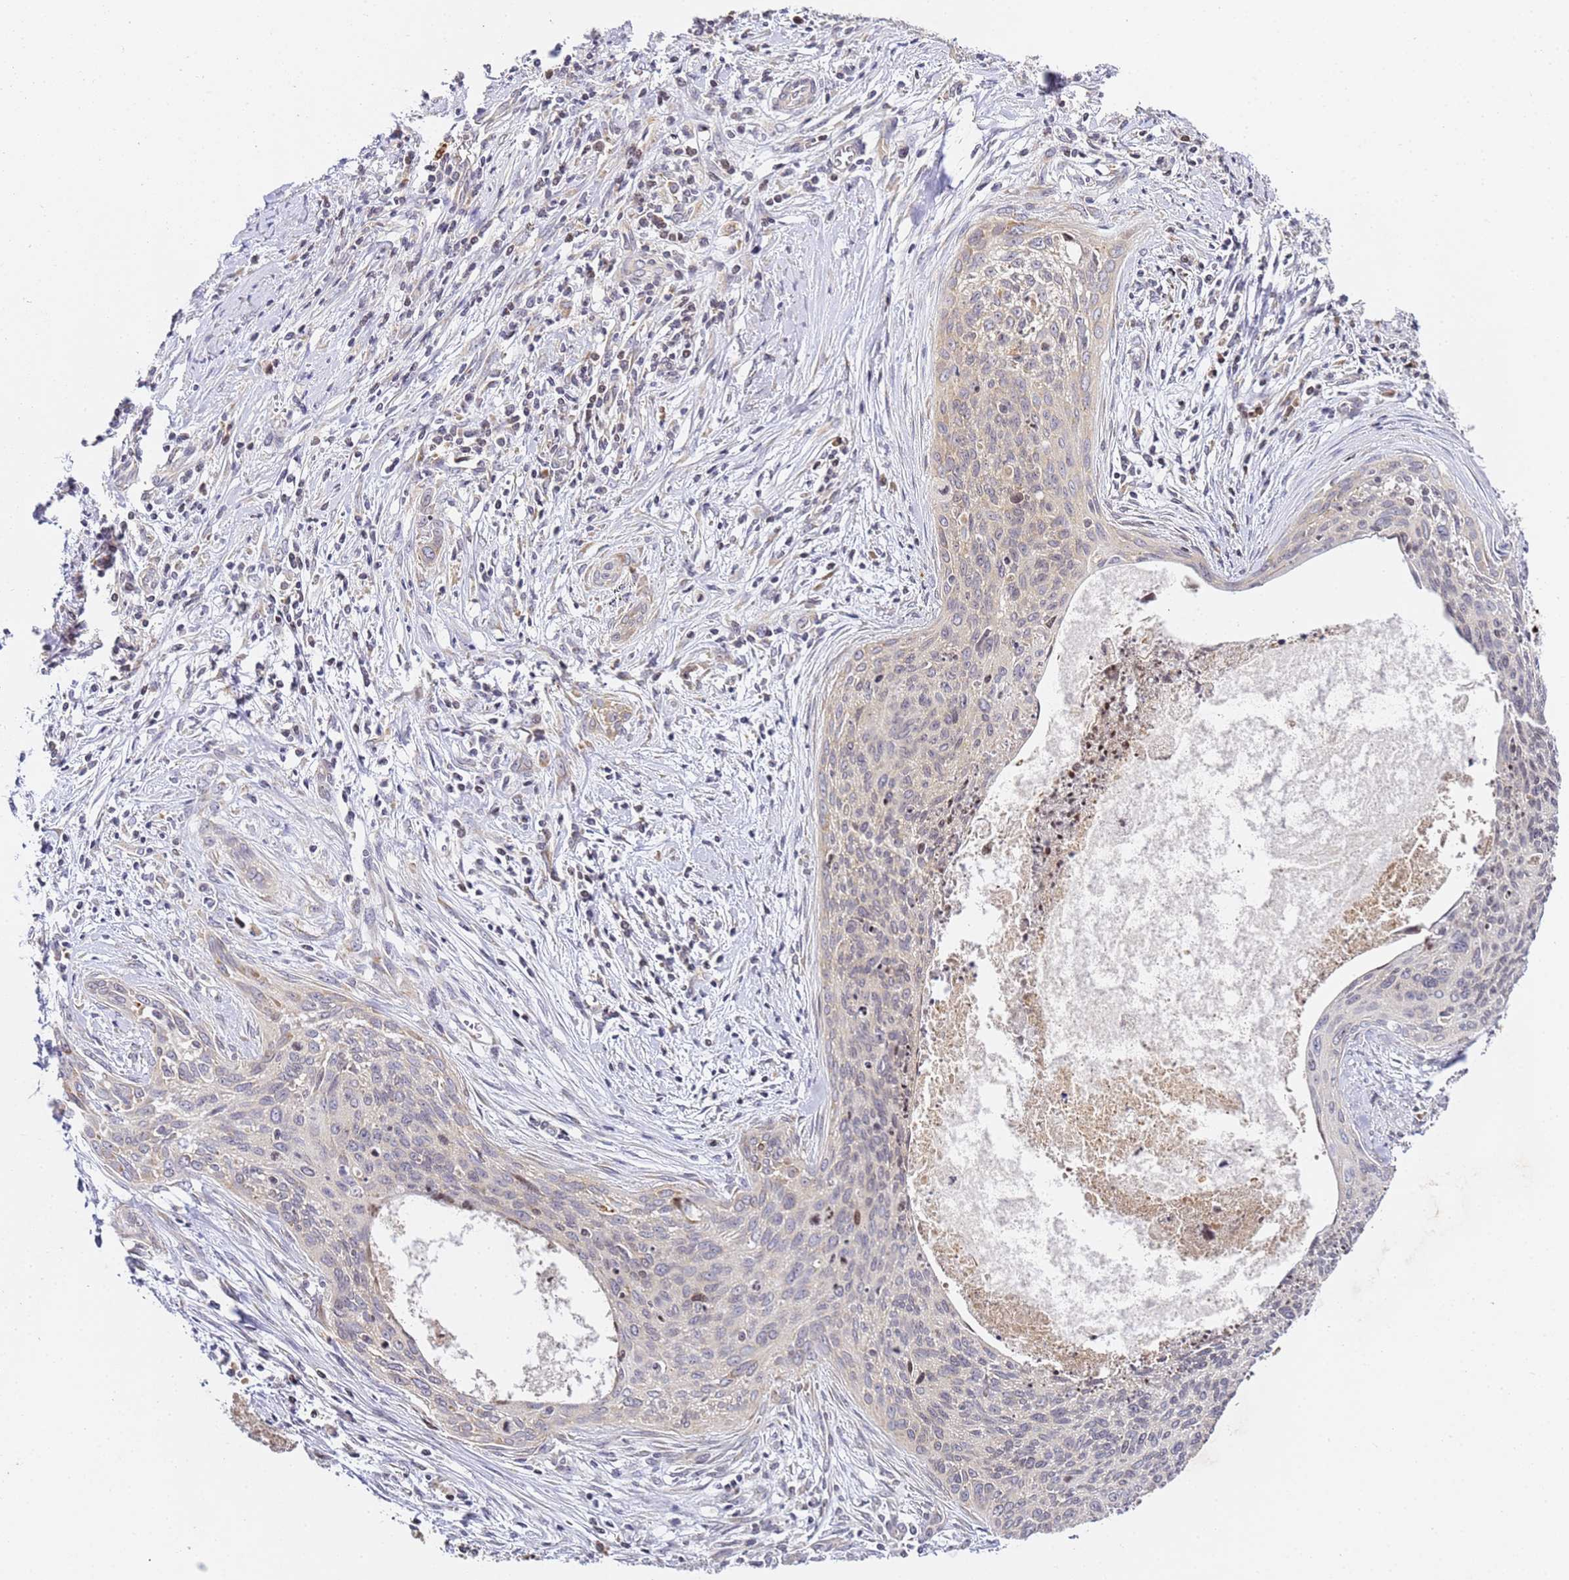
{"staining": {"intensity": "weak", "quantity": "25%-75%", "location": "cytoplasmic/membranous"}, "tissue": "cervical cancer", "cell_type": "Tumor cells", "image_type": "cancer", "snomed": [{"axis": "morphology", "description": "Squamous cell carcinoma, NOS"}, {"axis": "topography", "description": "Cervix"}], "caption": "Immunohistochemical staining of squamous cell carcinoma (cervical) exhibits low levels of weak cytoplasmic/membranous positivity in about 25%-75% of tumor cells.", "gene": "RPL13A", "patient": {"sex": "female", "age": 55}}